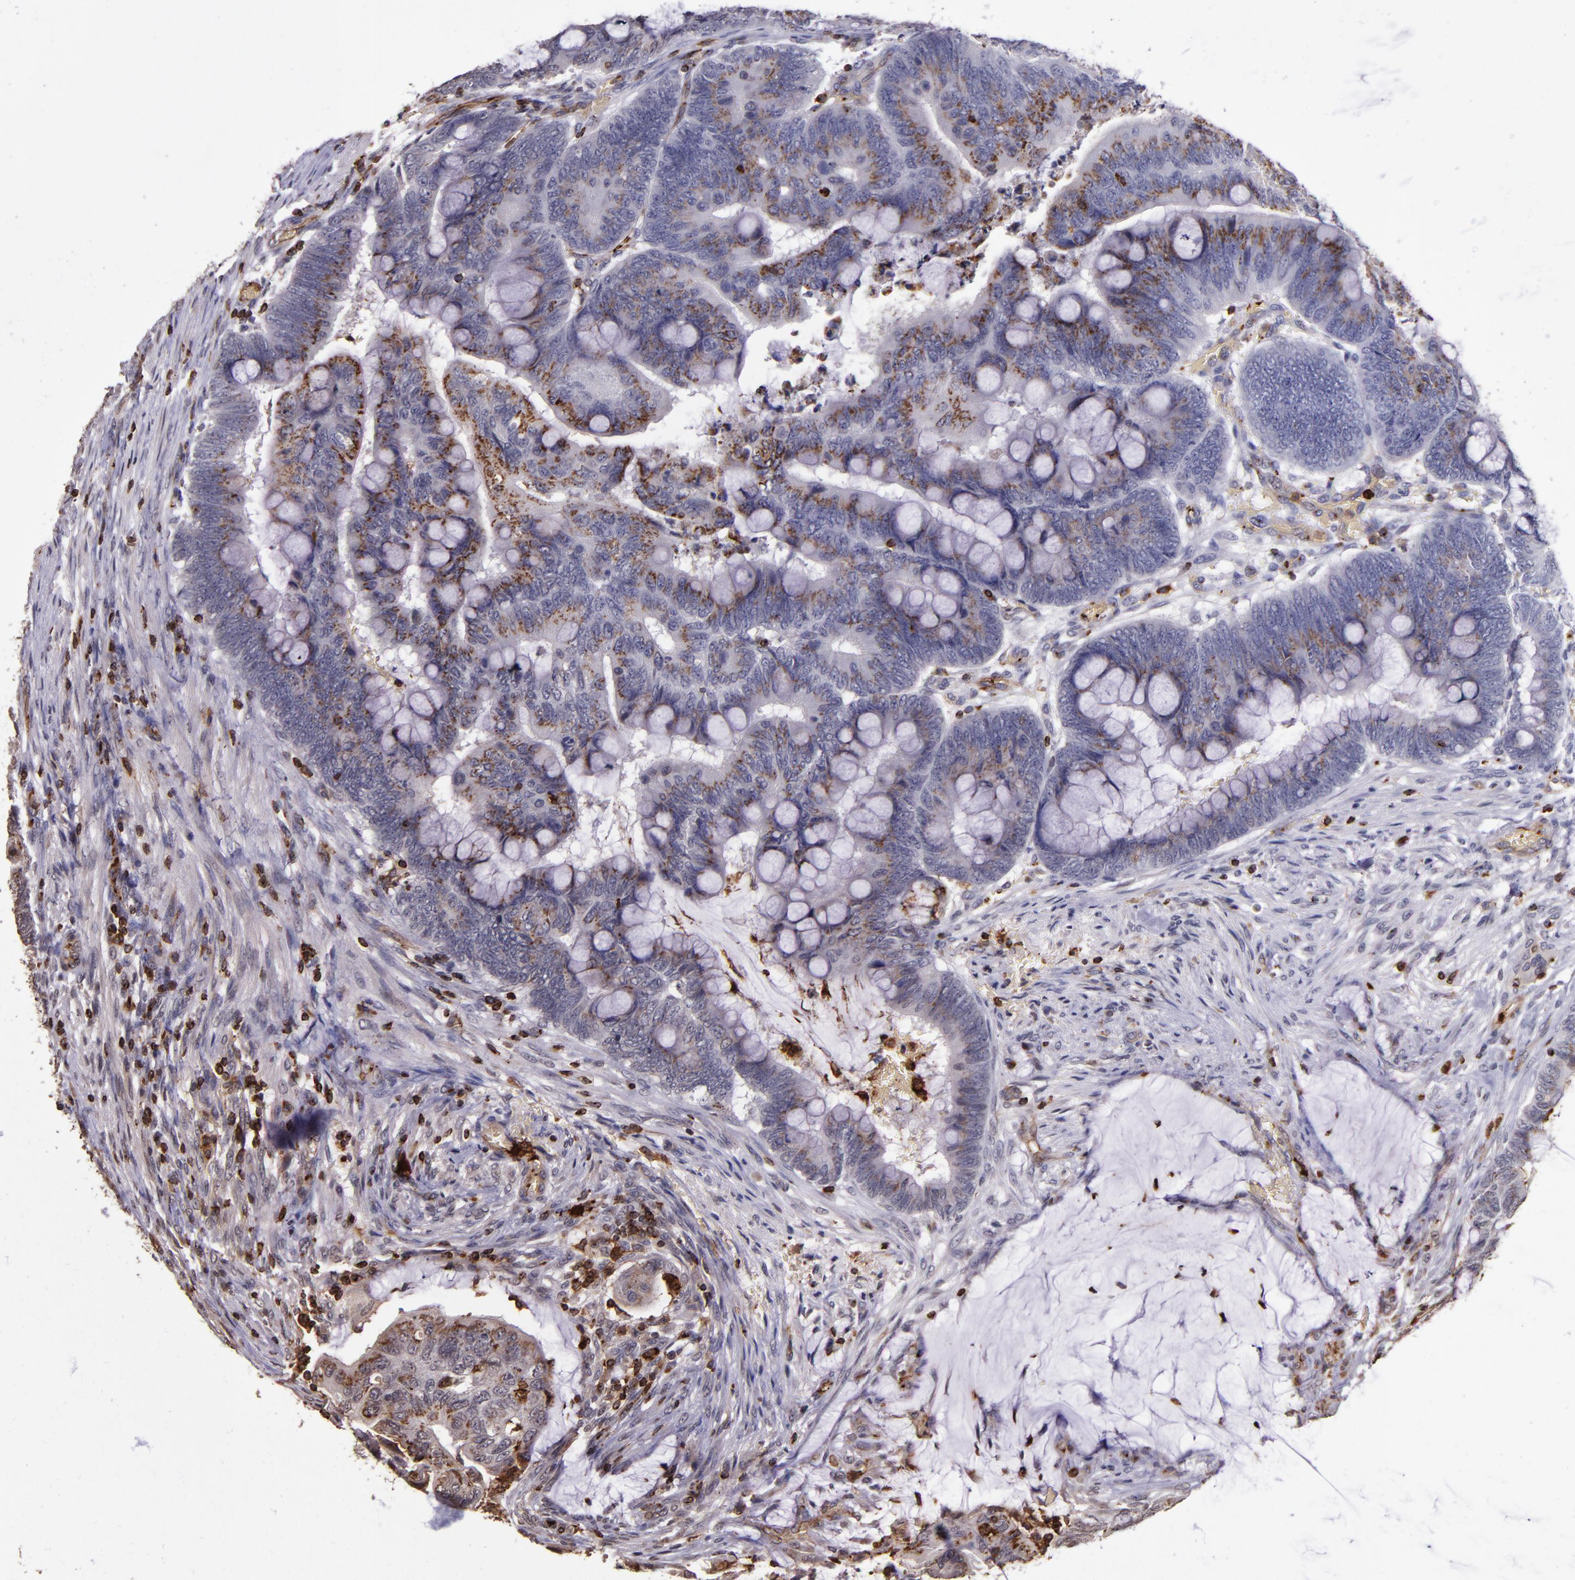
{"staining": {"intensity": "weak", "quantity": "25%-75%", "location": "cytoplasmic/membranous"}, "tissue": "colorectal cancer", "cell_type": "Tumor cells", "image_type": "cancer", "snomed": [{"axis": "morphology", "description": "Normal tissue, NOS"}, {"axis": "morphology", "description": "Adenocarcinoma, NOS"}, {"axis": "topography", "description": "Rectum"}], "caption": "Immunohistochemistry (DAB (3,3'-diaminobenzidine)) staining of adenocarcinoma (colorectal) demonstrates weak cytoplasmic/membranous protein expression in about 25%-75% of tumor cells.", "gene": "SLC2A3", "patient": {"sex": "male", "age": 92}}